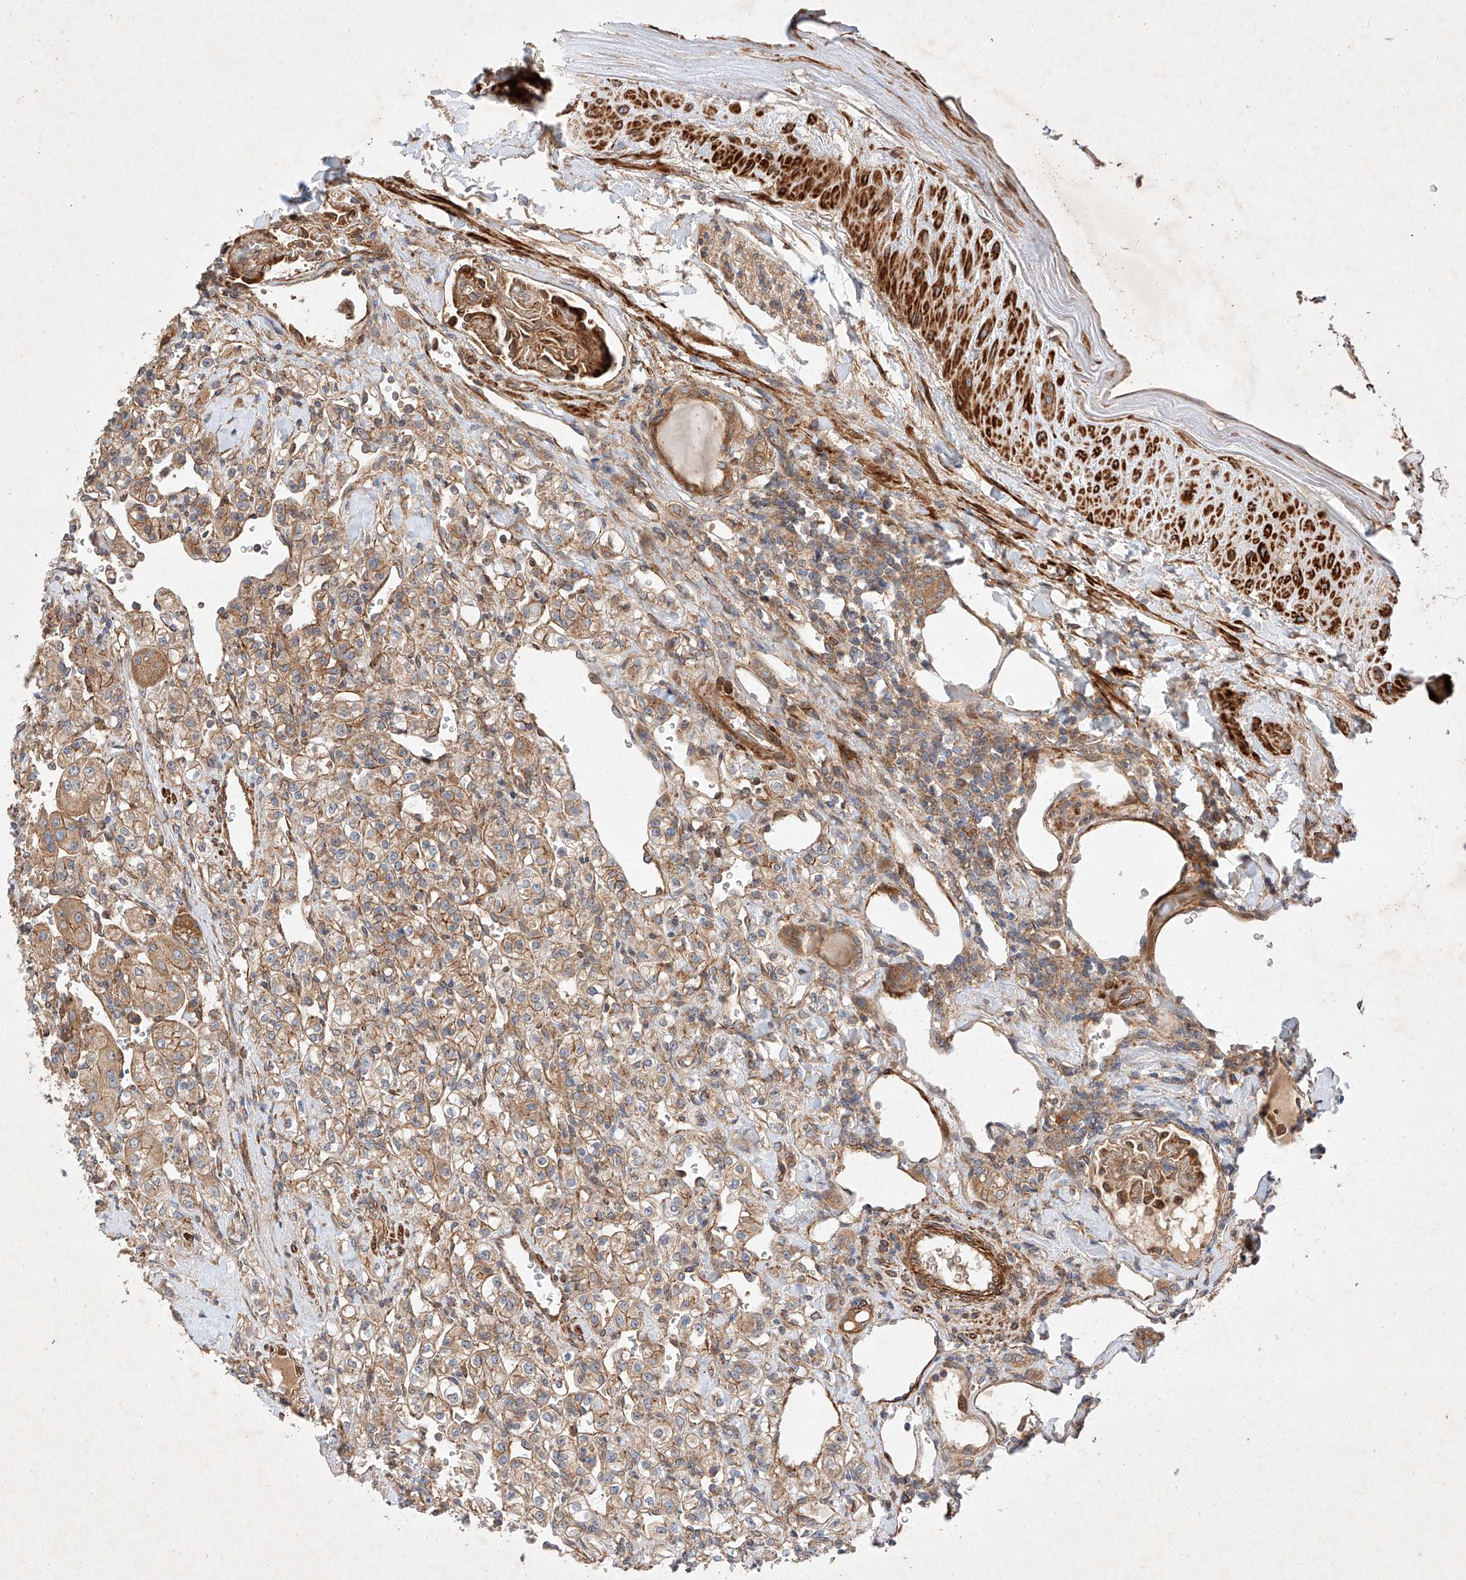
{"staining": {"intensity": "moderate", "quantity": ">75%", "location": "cytoplasmic/membranous"}, "tissue": "renal cancer", "cell_type": "Tumor cells", "image_type": "cancer", "snomed": [{"axis": "morphology", "description": "Adenocarcinoma, NOS"}, {"axis": "topography", "description": "Kidney"}], "caption": "There is medium levels of moderate cytoplasmic/membranous positivity in tumor cells of renal adenocarcinoma, as demonstrated by immunohistochemical staining (brown color).", "gene": "RAB23", "patient": {"sex": "male", "age": 77}}